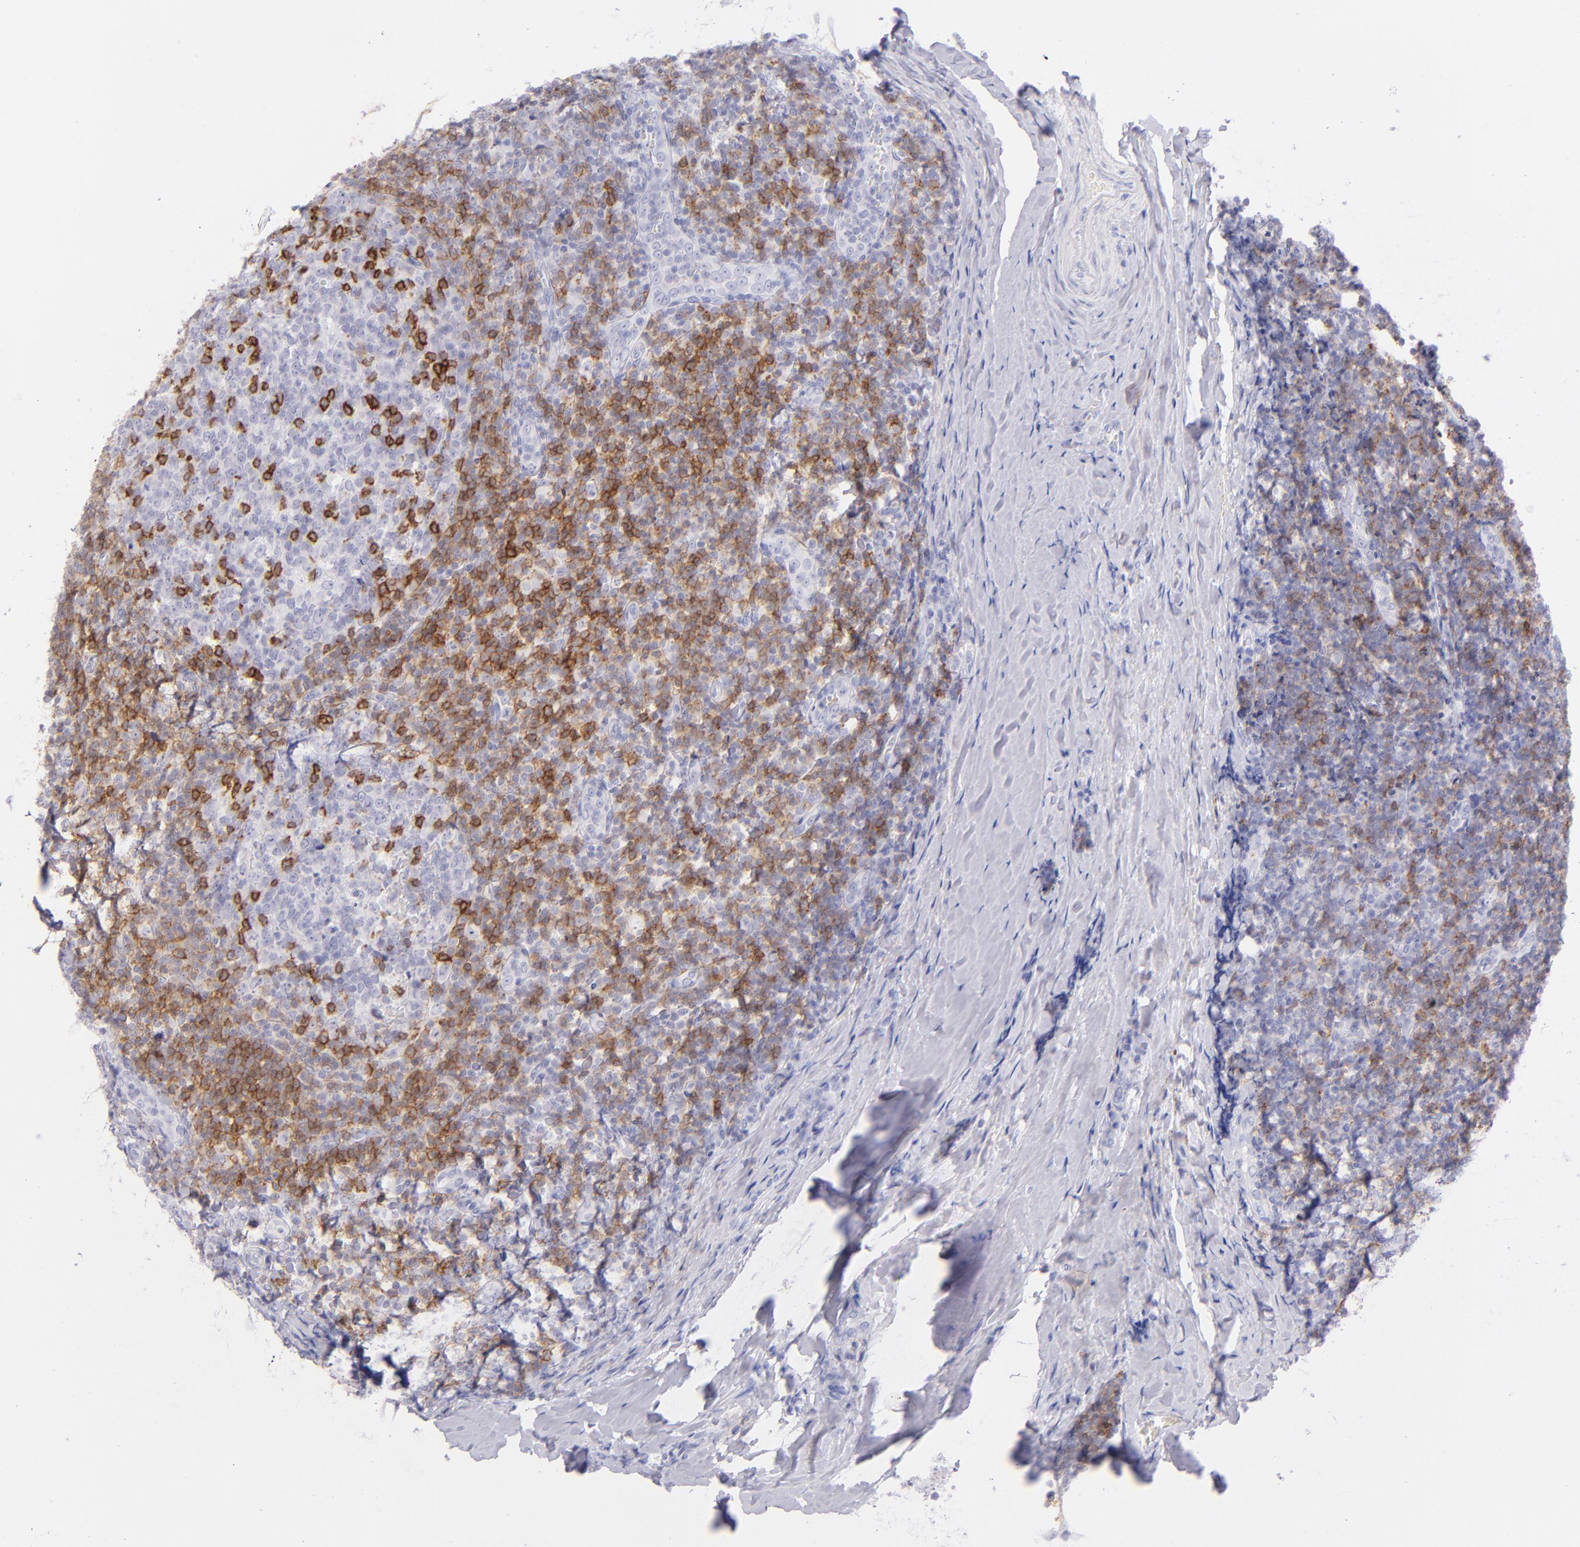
{"staining": {"intensity": "strong", "quantity": "<25%", "location": "cytoplasmic/membranous"}, "tissue": "tonsil", "cell_type": "Germinal center cells", "image_type": "normal", "snomed": [{"axis": "morphology", "description": "Normal tissue, NOS"}, {"axis": "topography", "description": "Tonsil"}], "caption": "The immunohistochemical stain shows strong cytoplasmic/membranous positivity in germinal center cells of benign tonsil.", "gene": "CD69", "patient": {"sex": "male", "age": 31}}